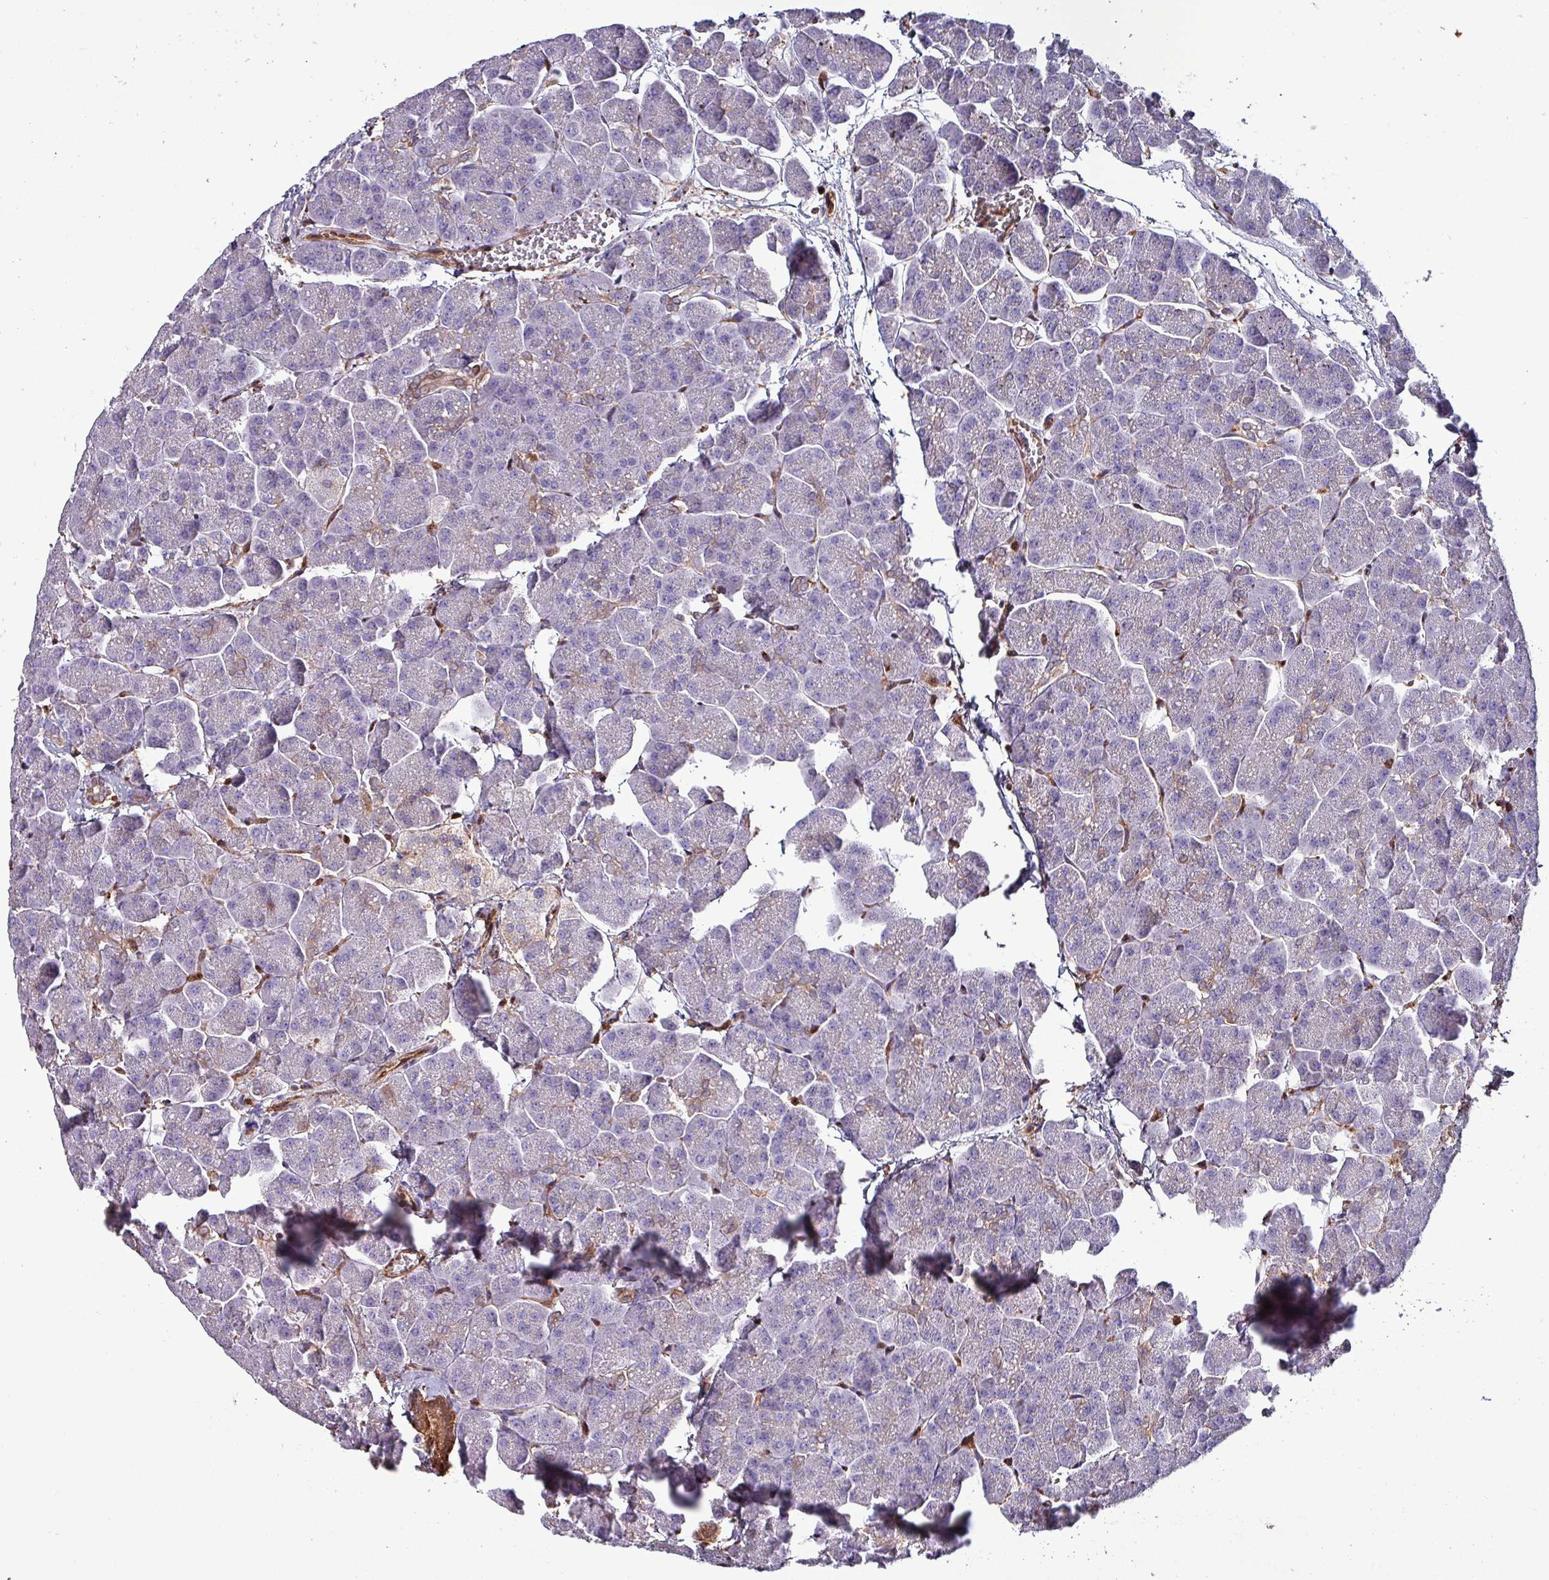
{"staining": {"intensity": "moderate", "quantity": "<25%", "location": "cytoplasmic/membranous"}, "tissue": "pancreas", "cell_type": "Exocrine glandular cells", "image_type": "normal", "snomed": [{"axis": "morphology", "description": "Normal tissue, NOS"}, {"axis": "topography", "description": "Pancreas"}, {"axis": "topography", "description": "Peripheral nerve tissue"}], "caption": "Immunohistochemistry micrograph of normal pancreas: human pancreas stained using IHC demonstrates low levels of moderate protein expression localized specifically in the cytoplasmic/membranous of exocrine glandular cells, appearing as a cytoplasmic/membranous brown color.", "gene": "PSMB8", "patient": {"sex": "male", "age": 54}}